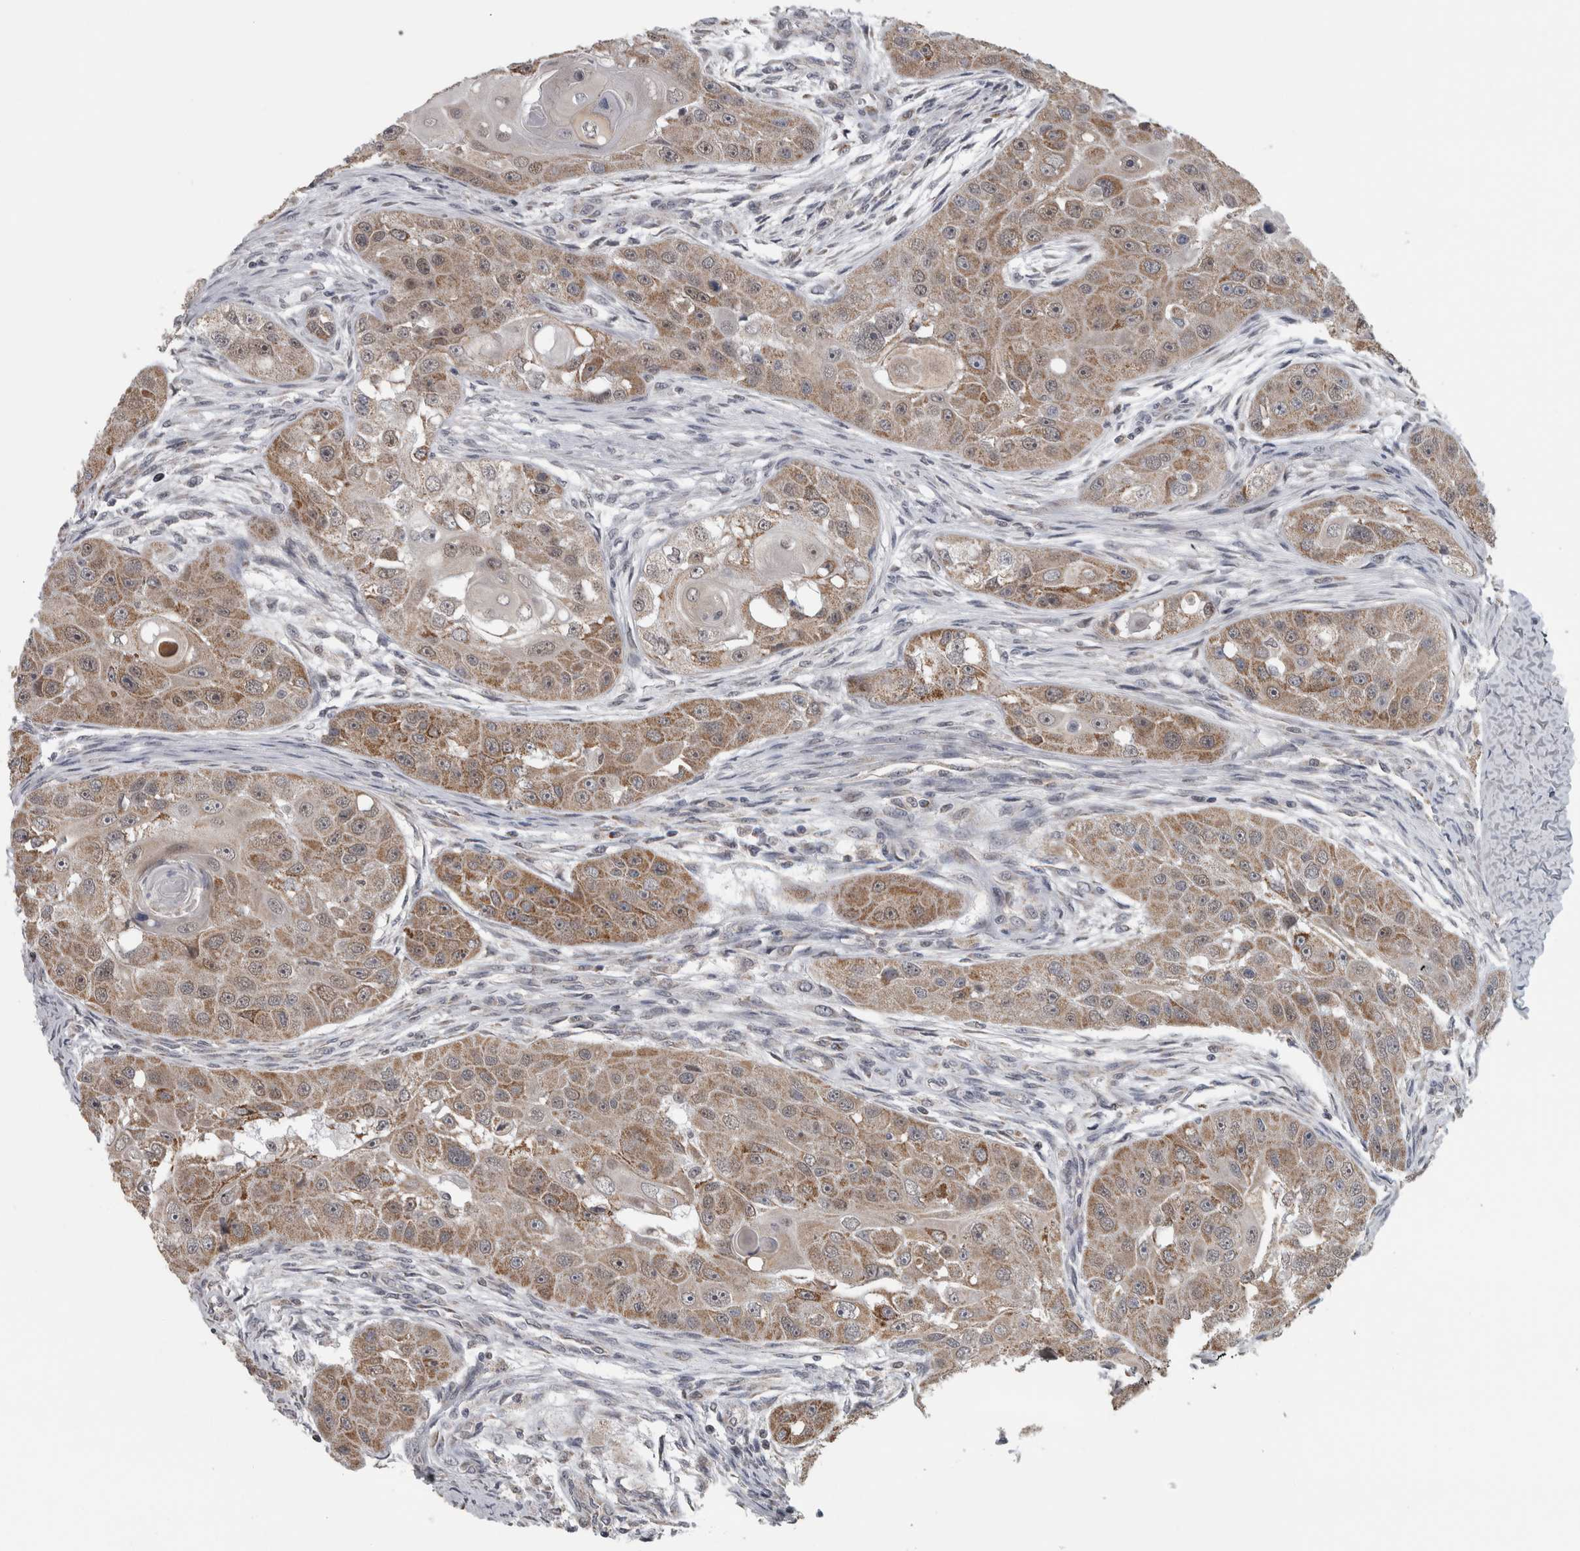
{"staining": {"intensity": "moderate", "quantity": ">75%", "location": "cytoplasmic/membranous"}, "tissue": "head and neck cancer", "cell_type": "Tumor cells", "image_type": "cancer", "snomed": [{"axis": "morphology", "description": "Normal tissue, NOS"}, {"axis": "morphology", "description": "Squamous cell carcinoma, NOS"}, {"axis": "topography", "description": "Skeletal muscle"}, {"axis": "topography", "description": "Head-Neck"}], "caption": "Head and neck squamous cell carcinoma stained with IHC shows moderate cytoplasmic/membranous positivity in approximately >75% of tumor cells.", "gene": "OR2K2", "patient": {"sex": "male", "age": 51}}